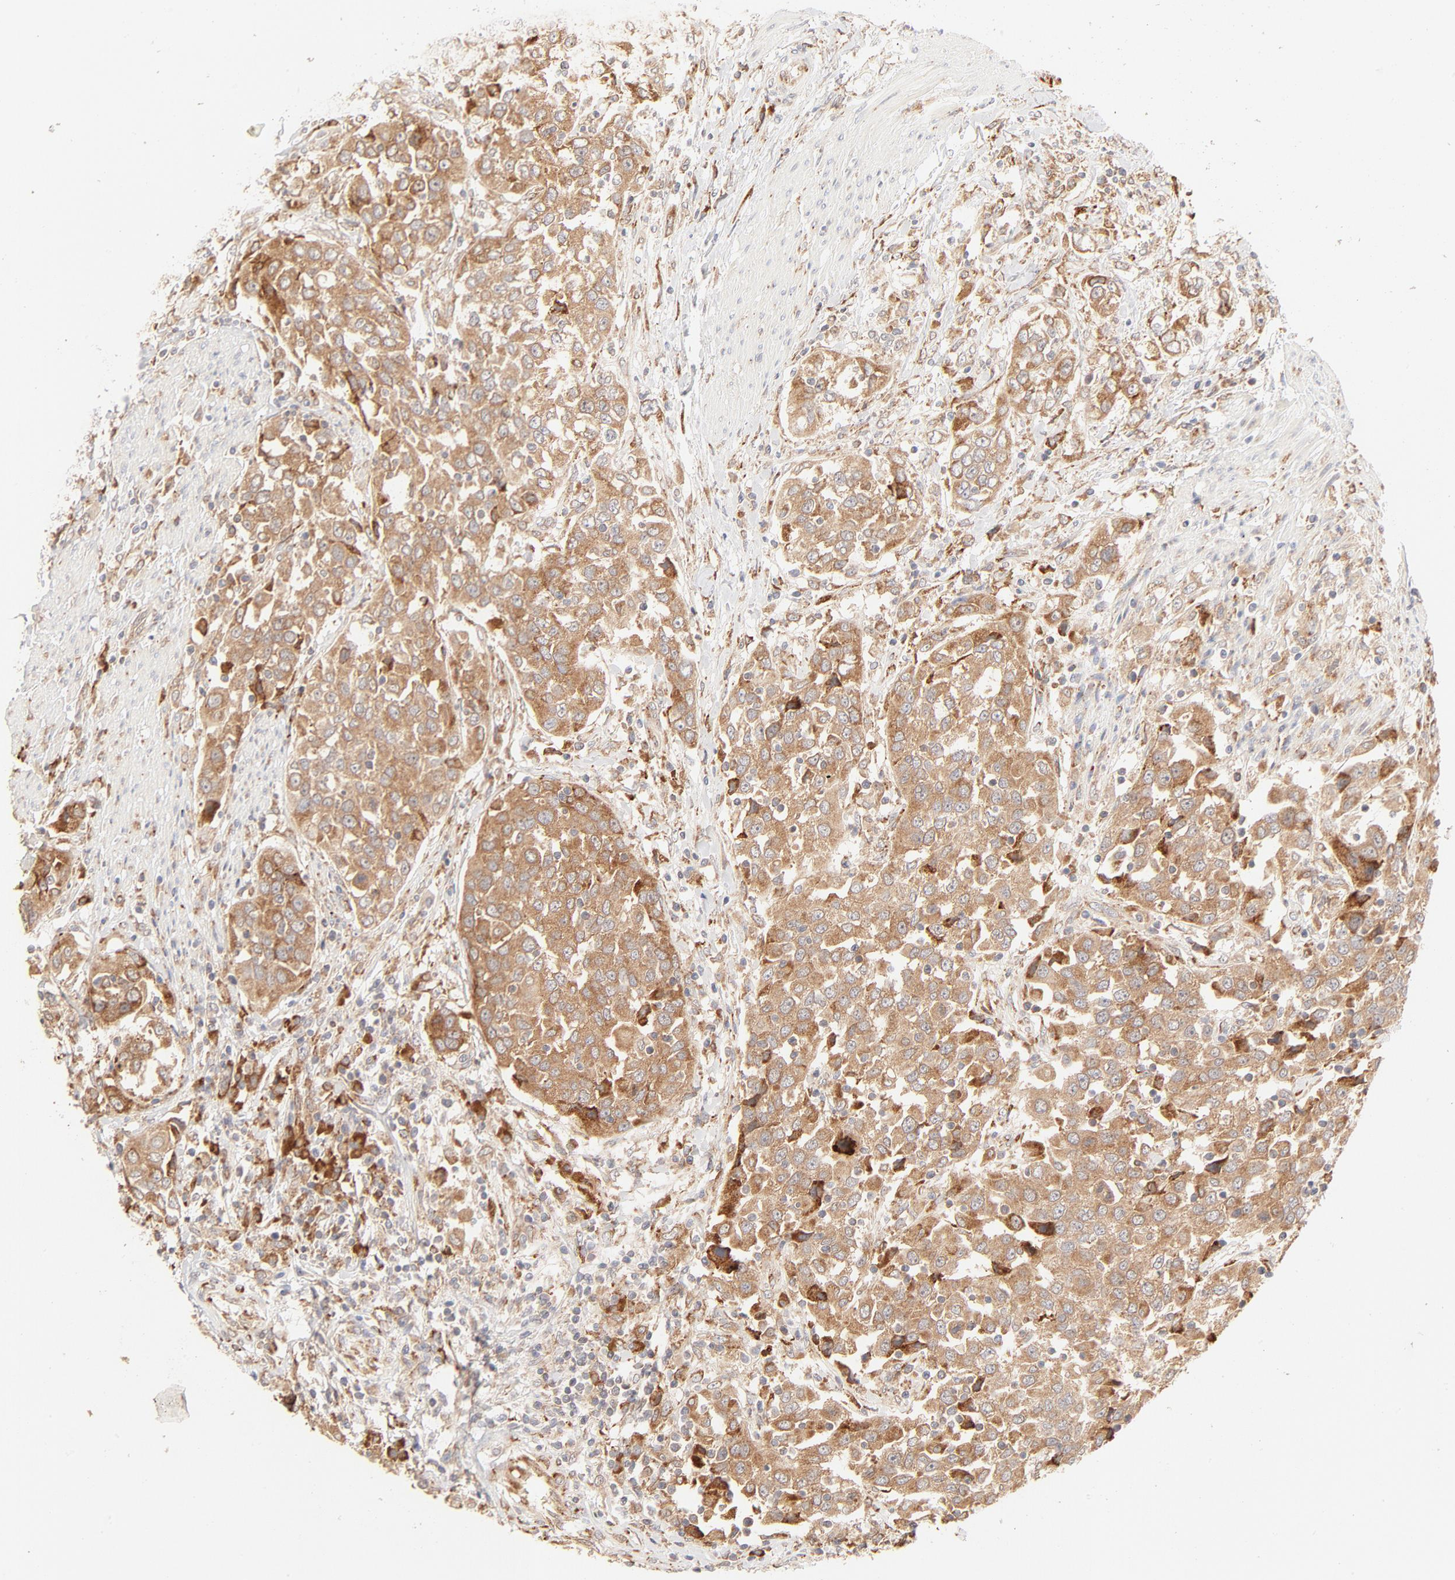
{"staining": {"intensity": "strong", "quantity": ">75%", "location": "cytoplasmic/membranous"}, "tissue": "urothelial cancer", "cell_type": "Tumor cells", "image_type": "cancer", "snomed": [{"axis": "morphology", "description": "Urothelial carcinoma, High grade"}, {"axis": "topography", "description": "Urinary bladder"}], "caption": "Human urothelial cancer stained for a protein (brown) shows strong cytoplasmic/membranous positive positivity in about >75% of tumor cells.", "gene": "PARP12", "patient": {"sex": "female", "age": 80}}